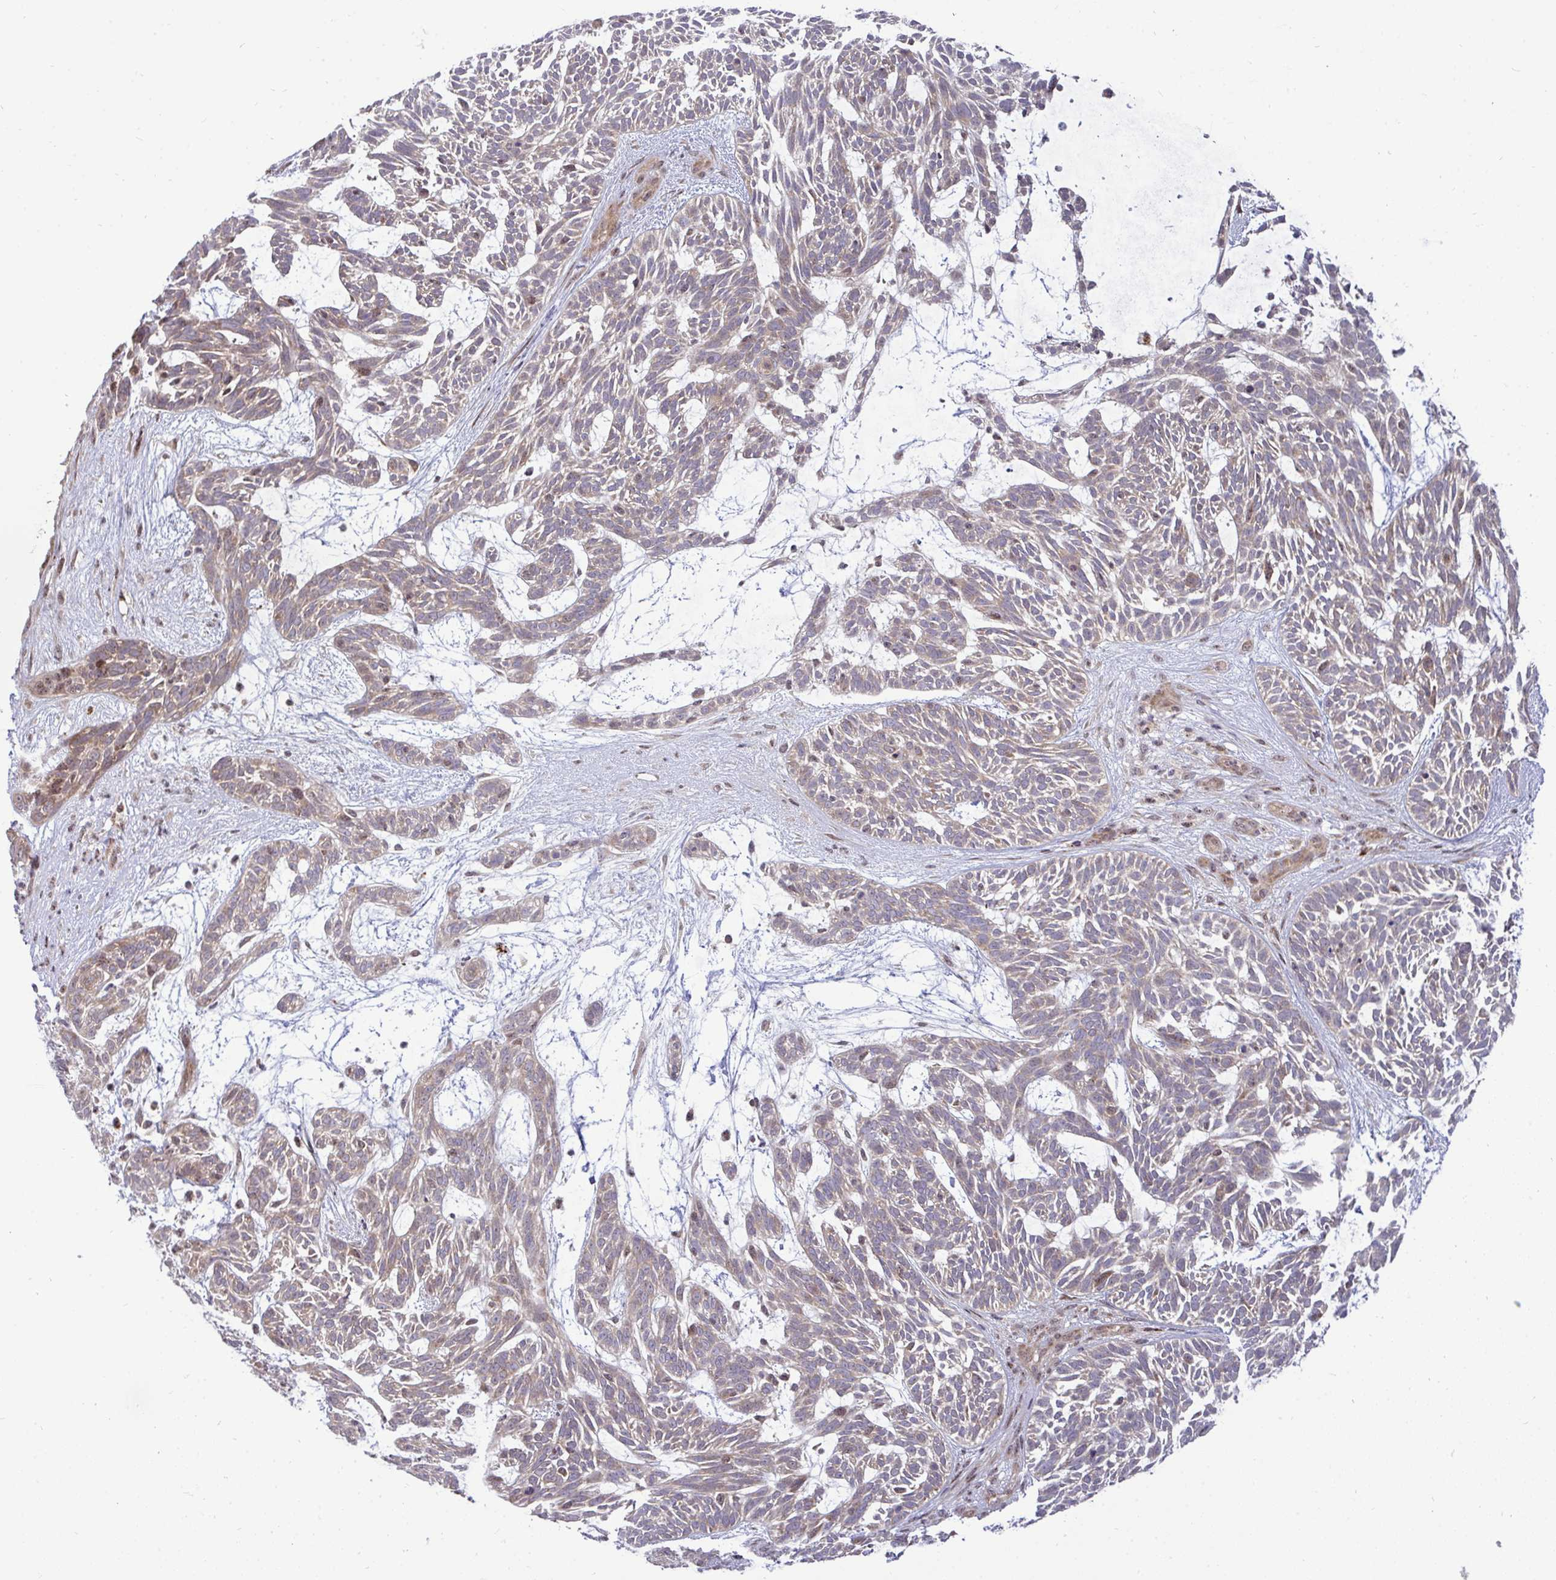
{"staining": {"intensity": "moderate", "quantity": "<25%", "location": "cytoplasmic/membranous"}, "tissue": "skin cancer", "cell_type": "Tumor cells", "image_type": "cancer", "snomed": [{"axis": "morphology", "description": "Basal cell carcinoma"}, {"axis": "topography", "description": "Skin"}, {"axis": "topography", "description": "Skin, foot"}], "caption": "Tumor cells exhibit low levels of moderate cytoplasmic/membranous staining in approximately <25% of cells in skin cancer (basal cell carcinoma). Using DAB (brown) and hematoxylin (blue) stains, captured at high magnification using brightfield microscopy.", "gene": "TRIM44", "patient": {"sex": "female", "age": 77}}